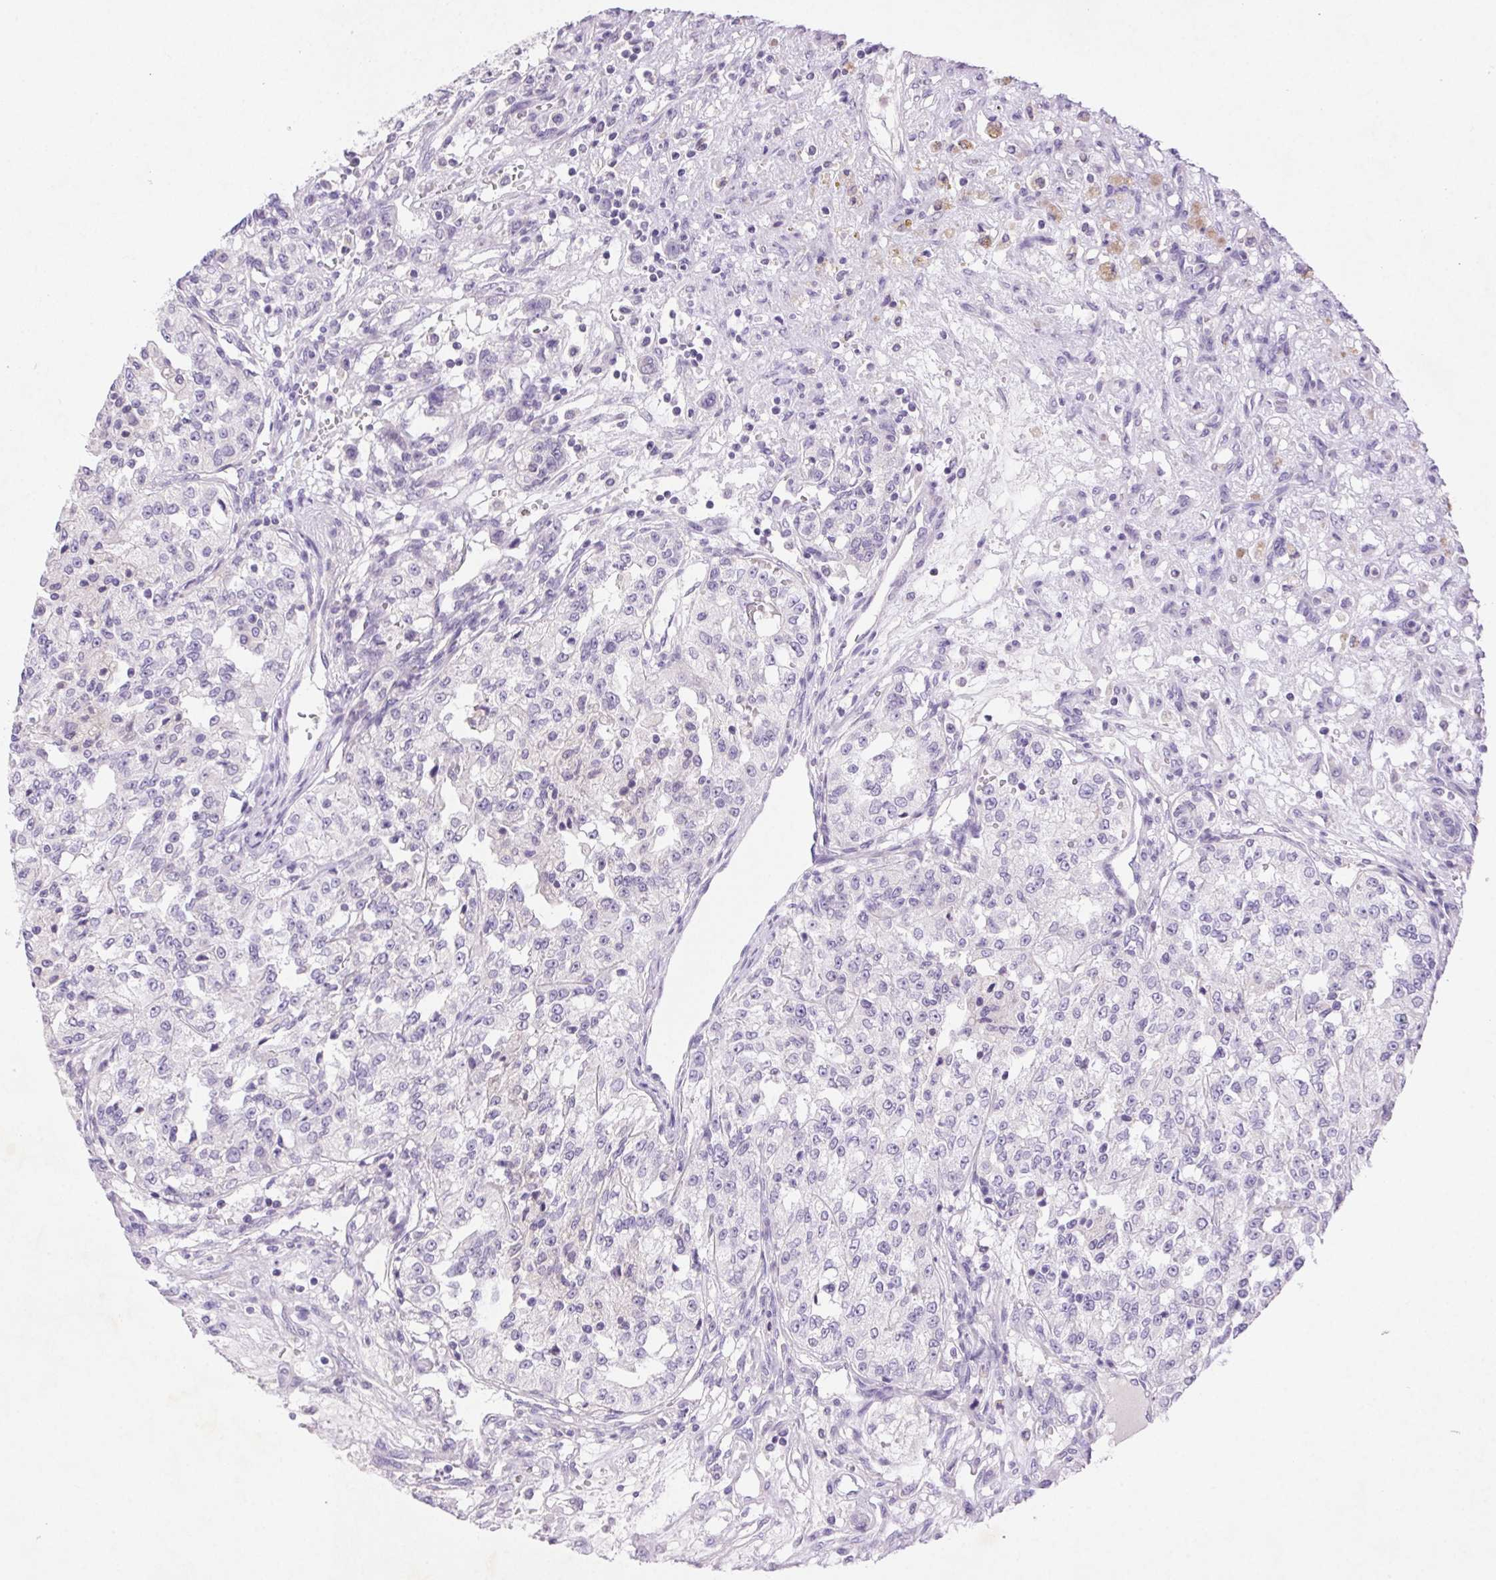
{"staining": {"intensity": "negative", "quantity": "none", "location": "none"}, "tissue": "renal cancer", "cell_type": "Tumor cells", "image_type": "cancer", "snomed": [{"axis": "morphology", "description": "Adenocarcinoma, NOS"}, {"axis": "topography", "description": "Kidney"}], "caption": "This photomicrograph is of renal cancer stained with immunohistochemistry (IHC) to label a protein in brown with the nuclei are counter-stained blue. There is no staining in tumor cells.", "gene": "ARHGAP11B", "patient": {"sex": "female", "age": 63}}